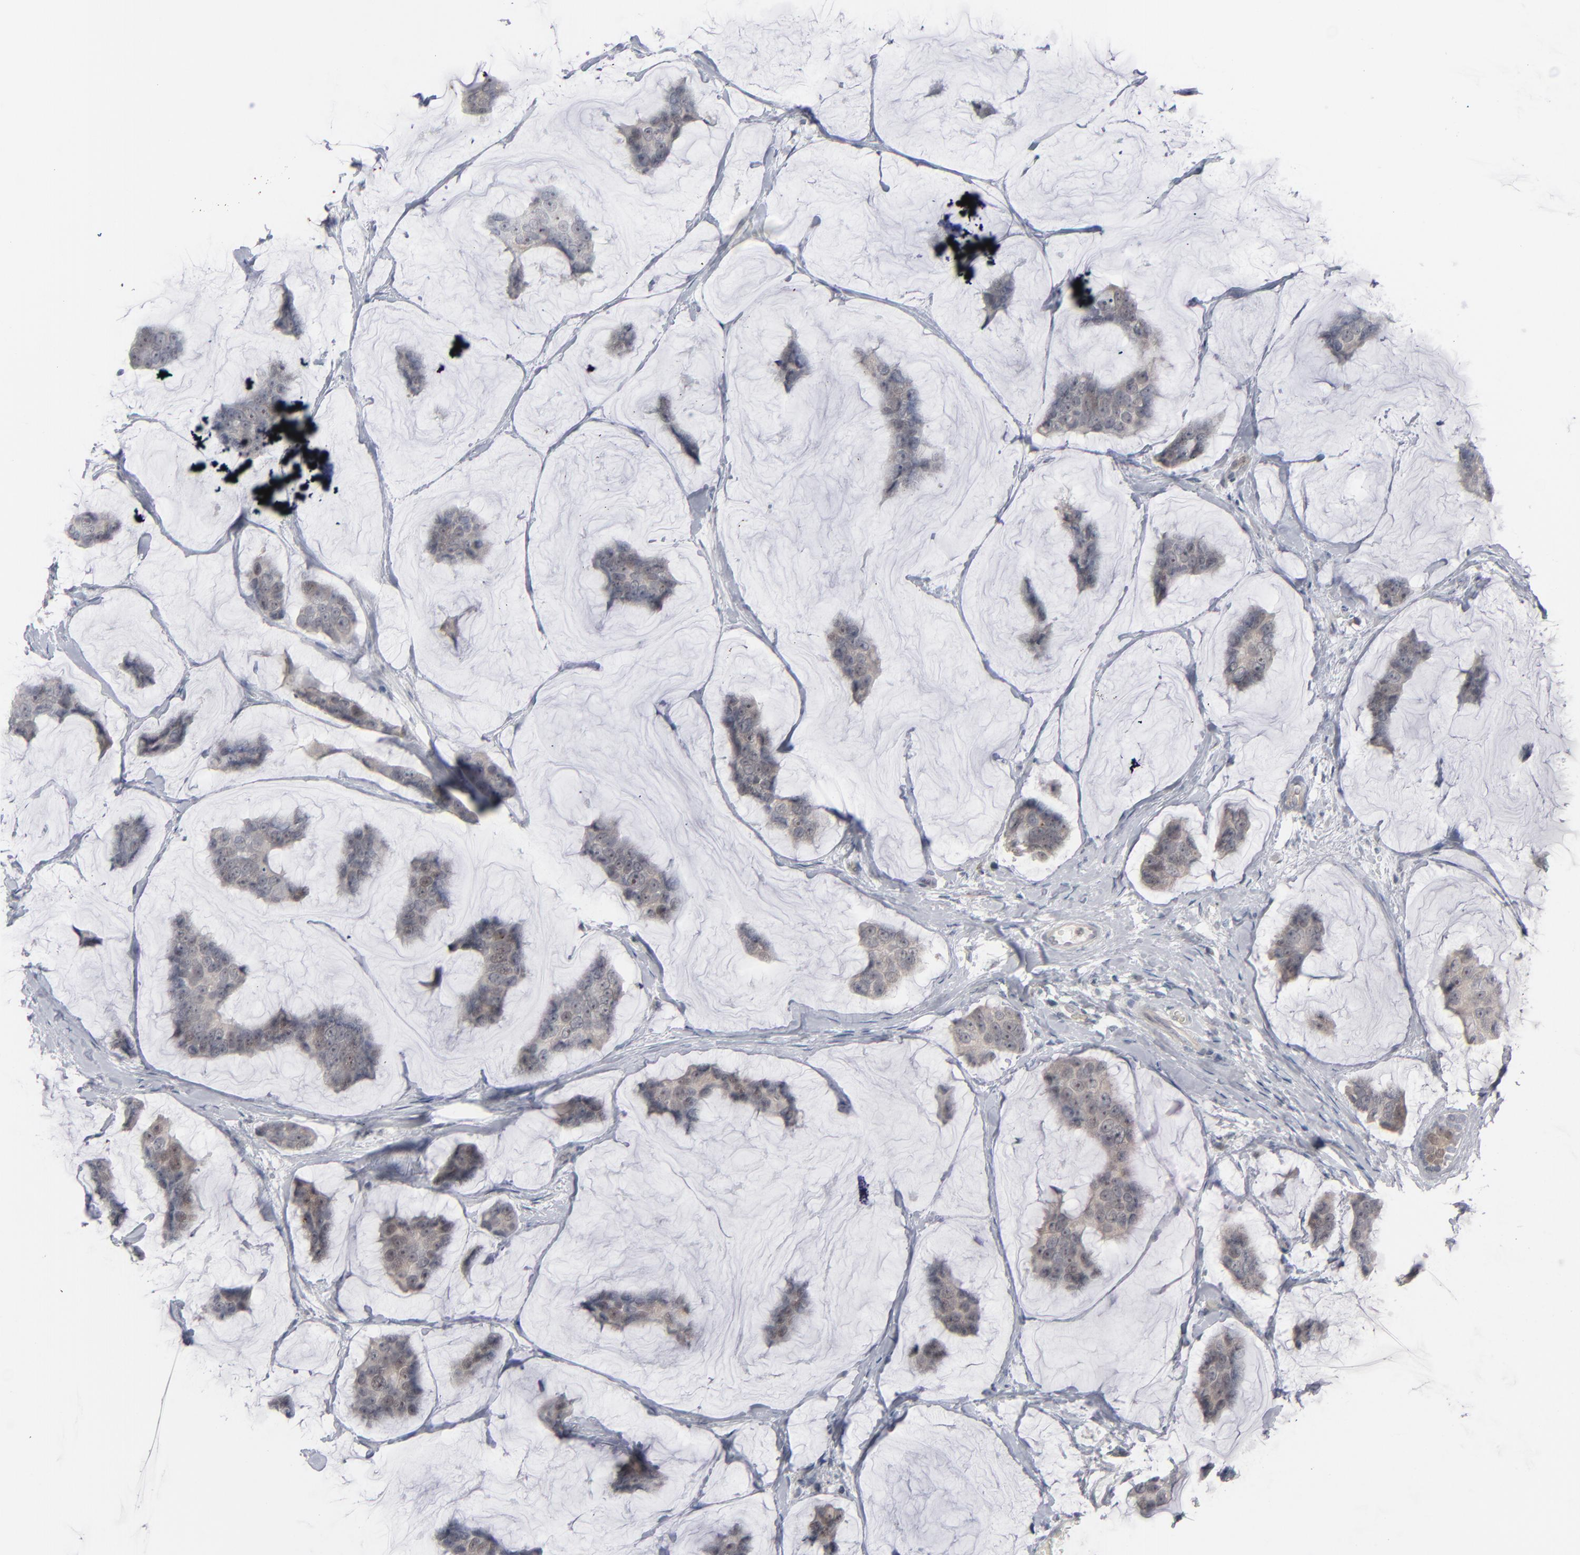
{"staining": {"intensity": "weak", "quantity": ">75%", "location": "cytoplasmic/membranous,nuclear"}, "tissue": "breast cancer", "cell_type": "Tumor cells", "image_type": "cancer", "snomed": [{"axis": "morphology", "description": "Normal tissue, NOS"}, {"axis": "morphology", "description": "Duct carcinoma"}, {"axis": "topography", "description": "Breast"}], "caption": "Weak cytoplasmic/membranous and nuclear expression for a protein is appreciated in about >75% of tumor cells of invasive ductal carcinoma (breast) using immunohistochemistry.", "gene": "POF1B", "patient": {"sex": "female", "age": 50}}